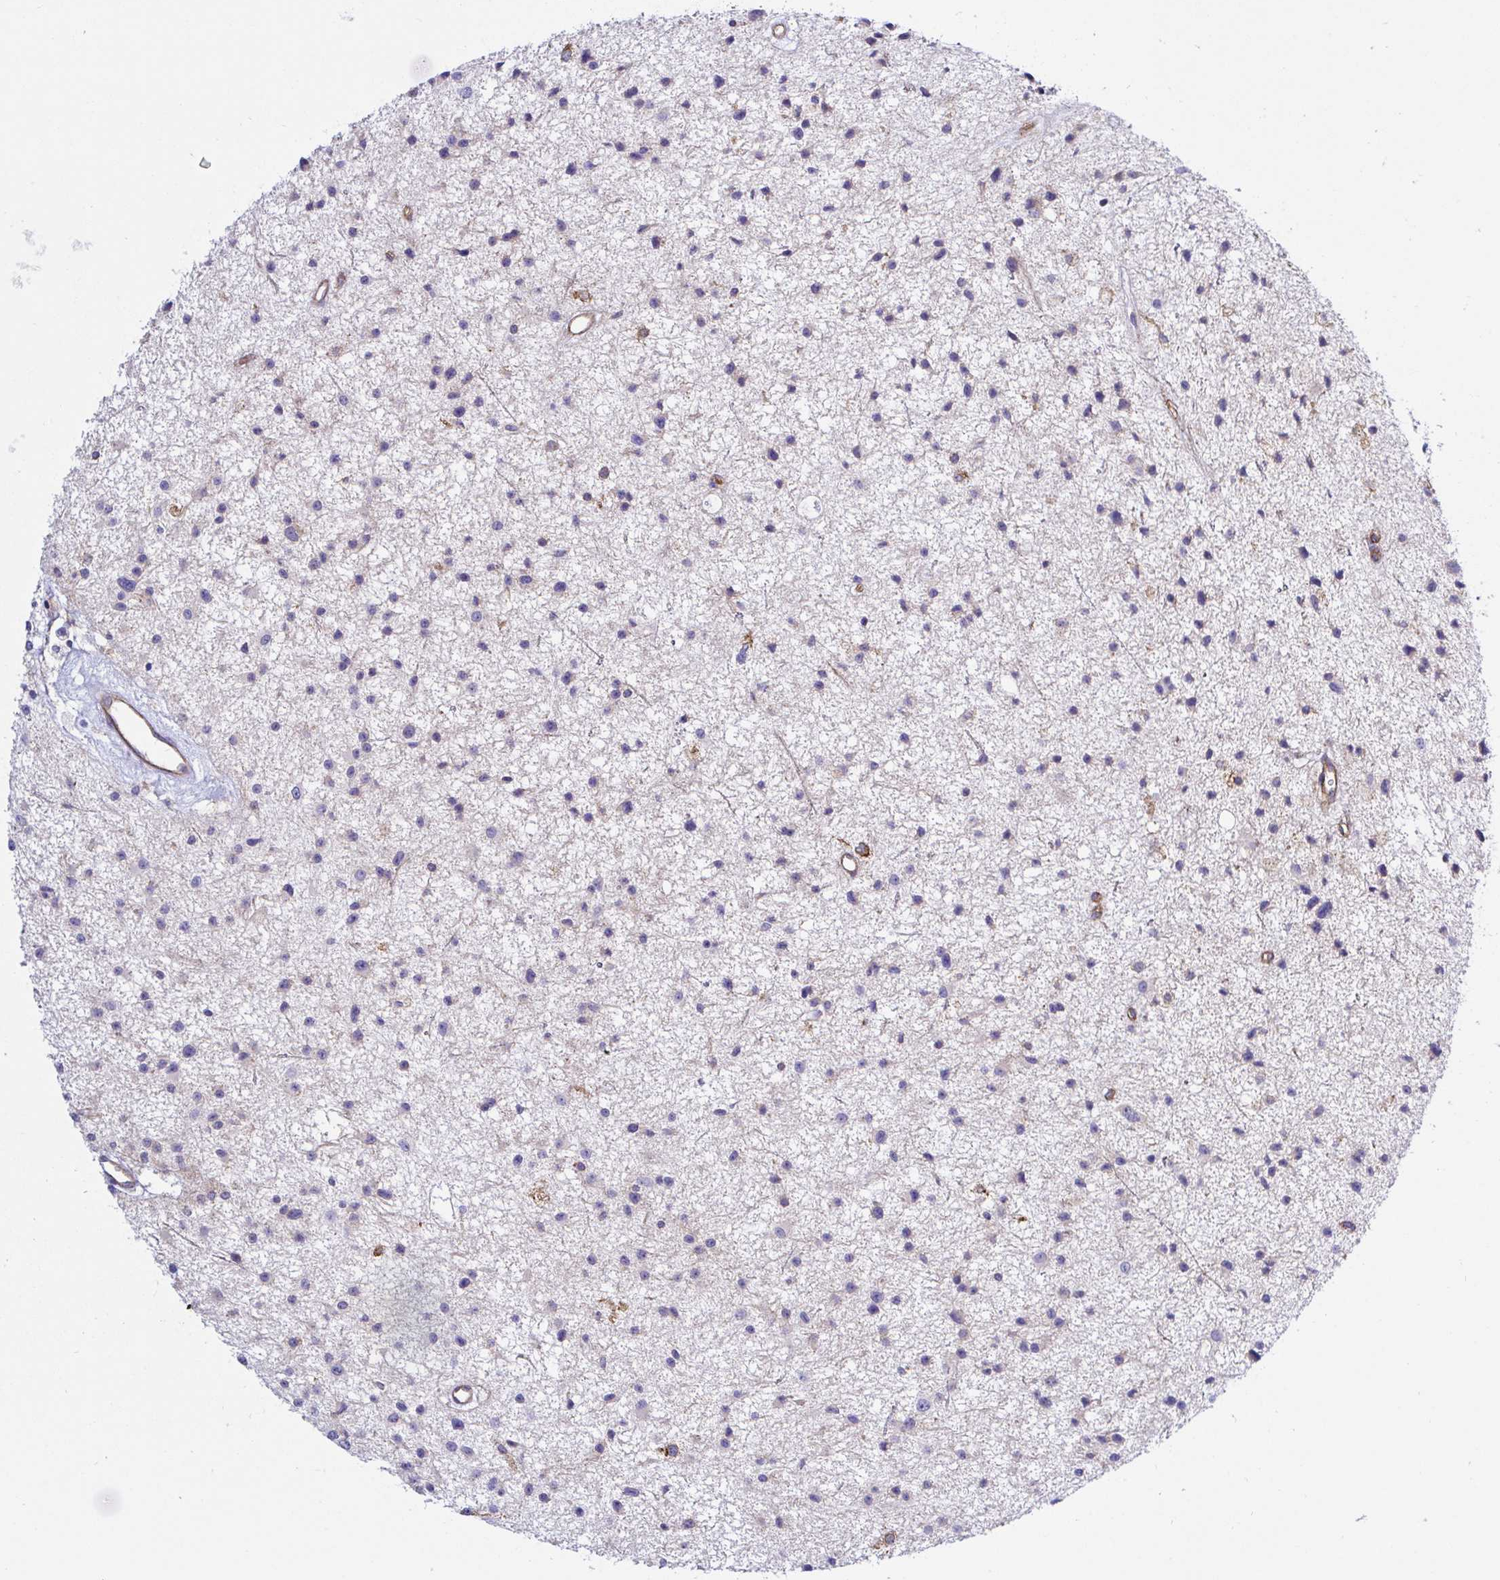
{"staining": {"intensity": "moderate", "quantity": "<25%", "location": "cytoplasmic/membranous"}, "tissue": "glioma", "cell_type": "Tumor cells", "image_type": "cancer", "snomed": [{"axis": "morphology", "description": "Glioma, malignant, Low grade"}, {"axis": "topography", "description": "Brain"}], "caption": "Immunohistochemical staining of human malignant glioma (low-grade) displays low levels of moderate cytoplasmic/membranous positivity in about <25% of tumor cells.", "gene": "ARL4D", "patient": {"sex": "male", "age": 43}}